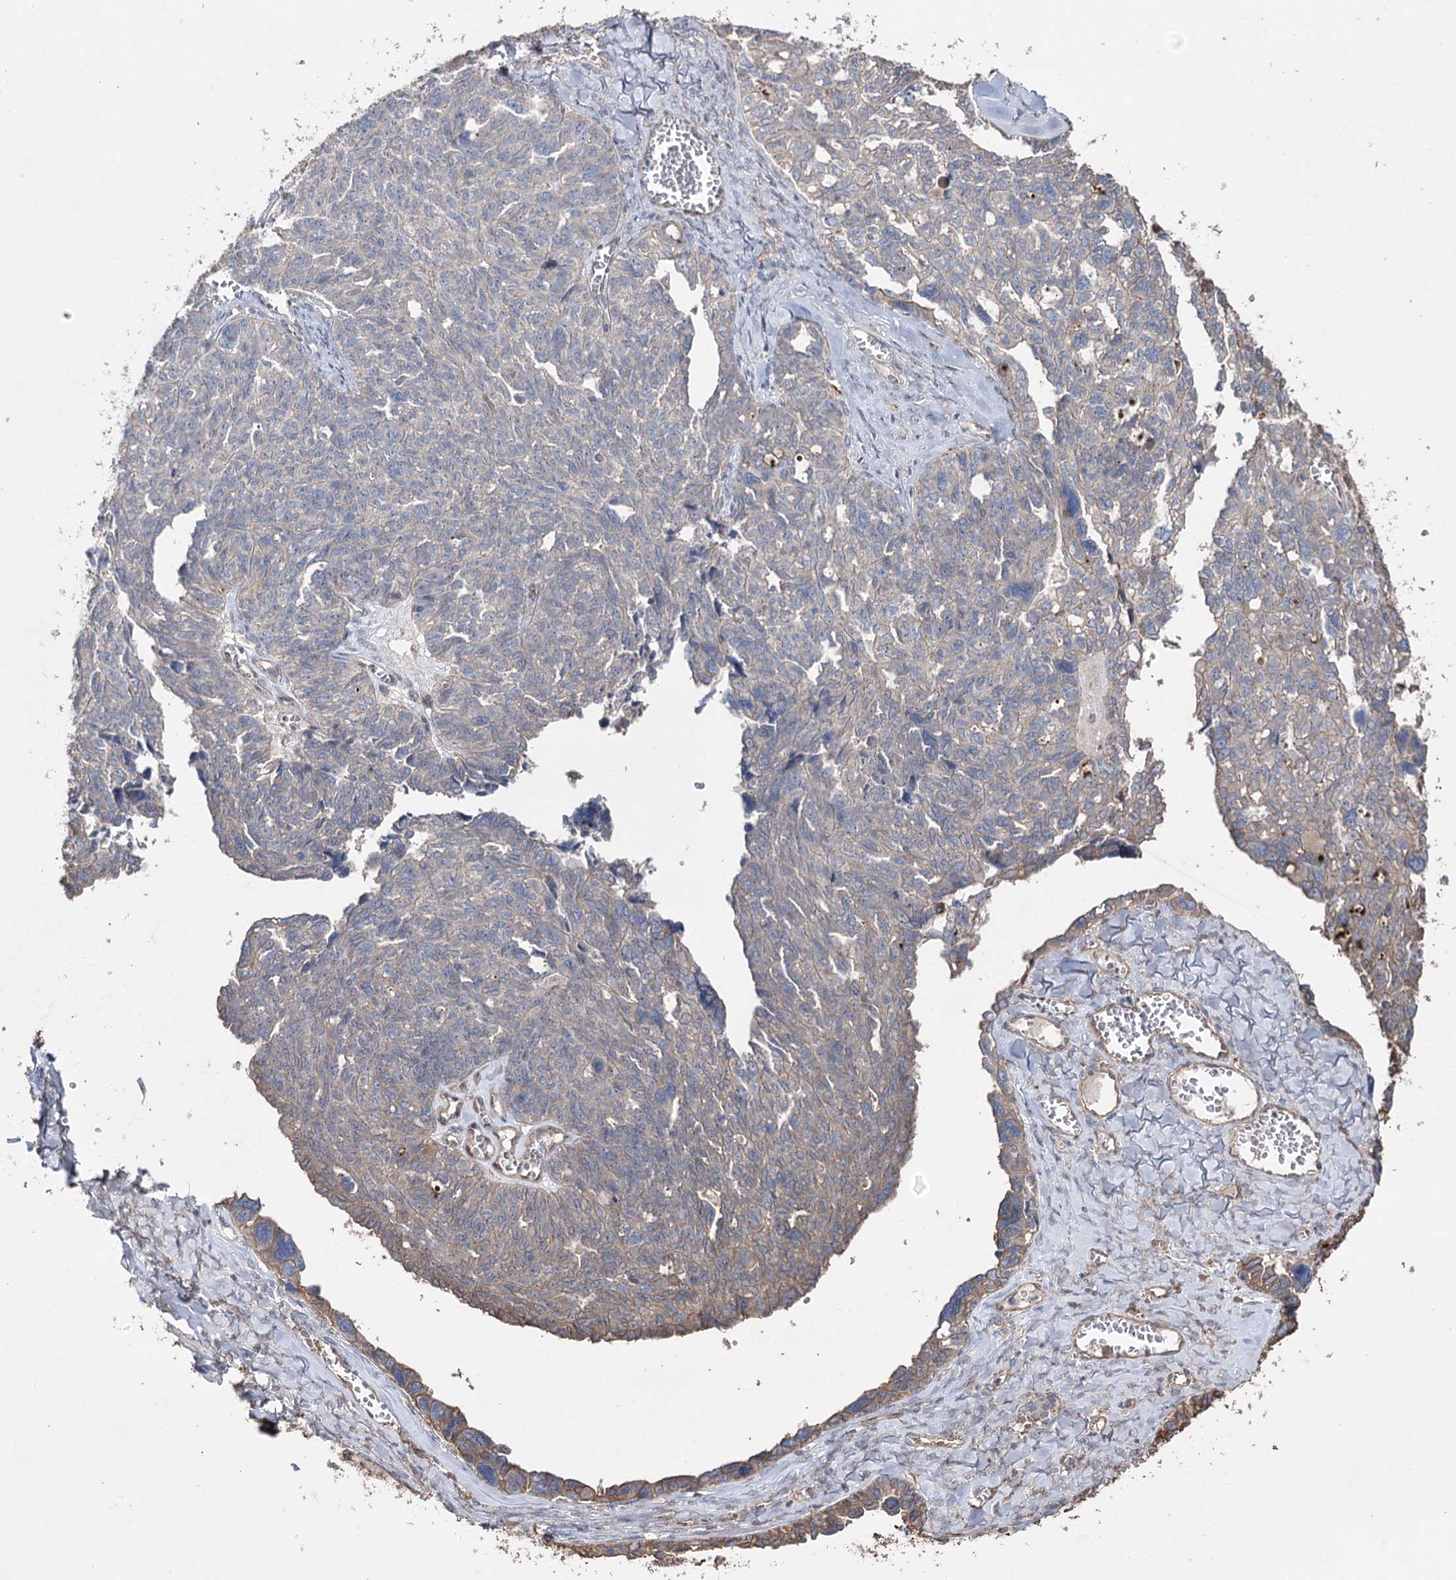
{"staining": {"intensity": "weak", "quantity": "<25%", "location": "cytoplasmic/membranous"}, "tissue": "ovarian cancer", "cell_type": "Tumor cells", "image_type": "cancer", "snomed": [{"axis": "morphology", "description": "Cystadenocarcinoma, serous, NOS"}, {"axis": "topography", "description": "Ovary"}], "caption": "An image of human ovarian cancer is negative for staining in tumor cells.", "gene": "FAM13B", "patient": {"sex": "female", "age": 79}}